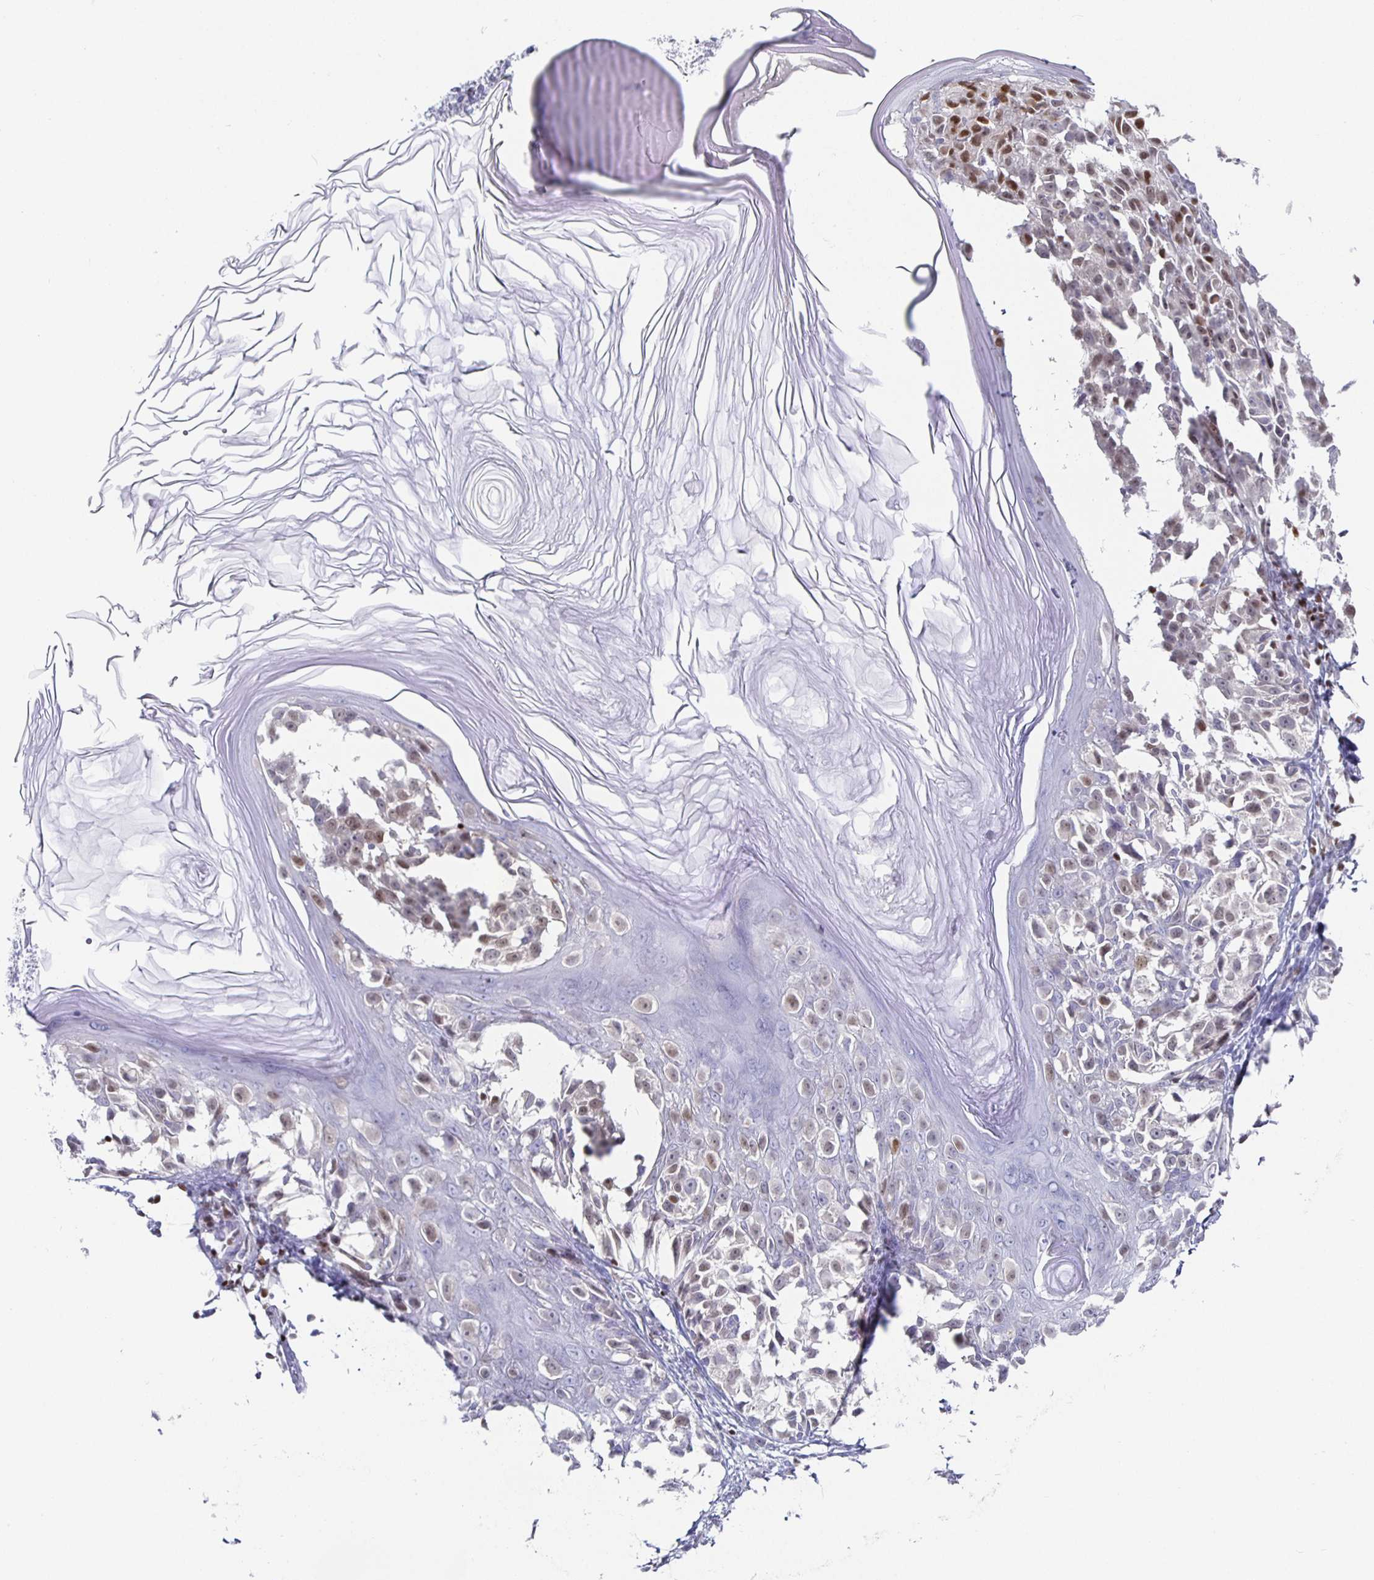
{"staining": {"intensity": "moderate", "quantity": "<25%", "location": "nuclear"}, "tissue": "melanoma", "cell_type": "Tumor cells", "image_type": "cancer", "snomed": [{"axis": "morphology", "description": "Malignant melanoma, NOS"}, {"axis": "topography", "description": "Skin"}], "caption": "Melanoma stained for a protein exhibits moderate nuclear positivity in tumor cells.", "gene": "RUNX2", "patient": {"sex": "male", "age": 73}}